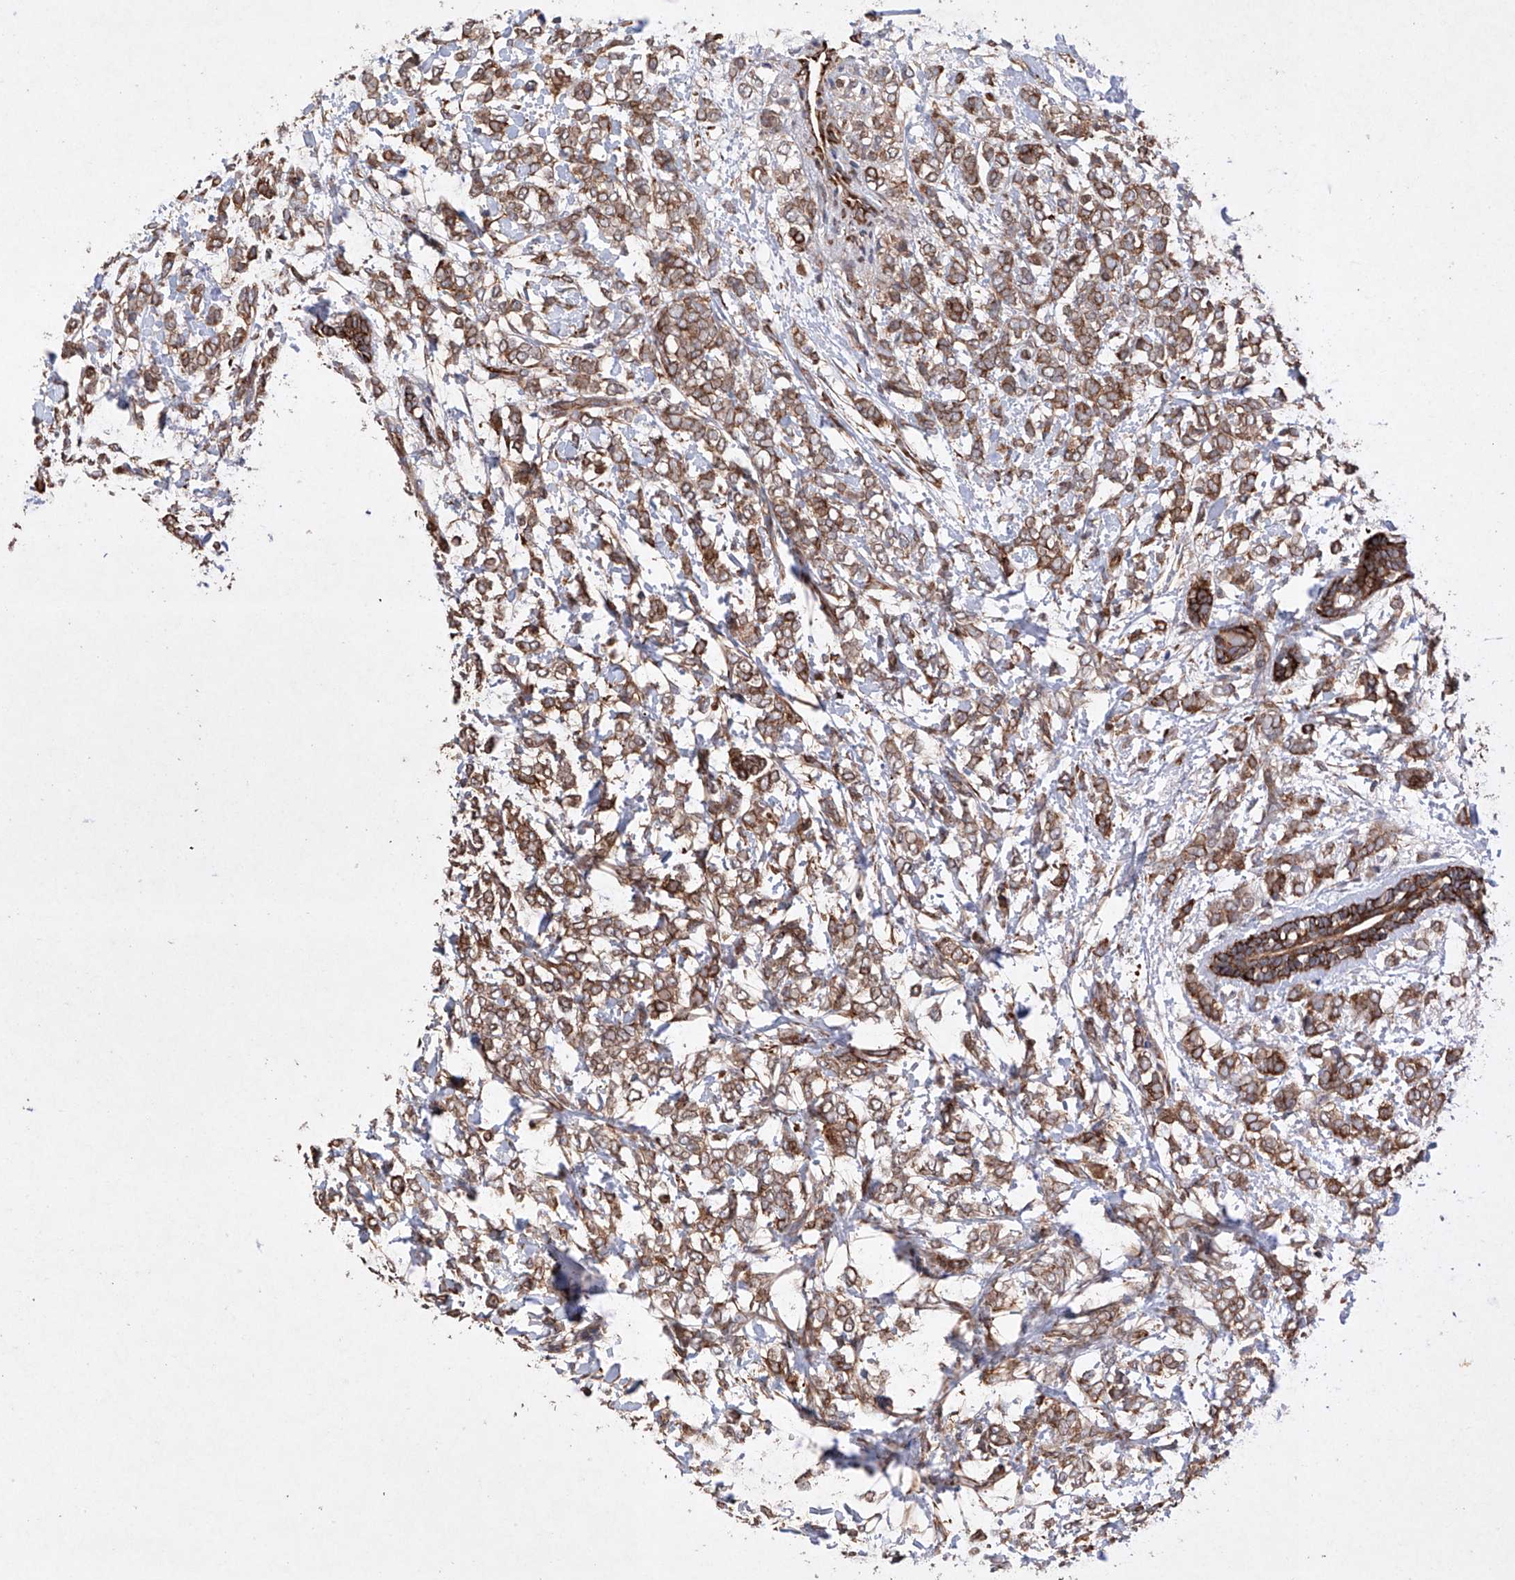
{"staining": {"intensity": "moderate", "quantity": ">75%", "location": "cytoplasmic/membranous"}, "tissue": "breast cancer", "cell_type": "Tumor cells", "image_type": "cancer", "snomed": [{"axis": "morphology", "description": "Normal tissue, NOS"}, {"axis": "morphology", "description": "Lobular carcinoma"}, {"axis": "topography", "description": "Breast"}], "caption": "Protein staining of breast lobular carcinoma tissue exhibits moderate cytoplasmic/membranous staining in about >75% of tumor cells.", "gene": "TIMM23", "patient": {"sex": "female", "age": 47}}